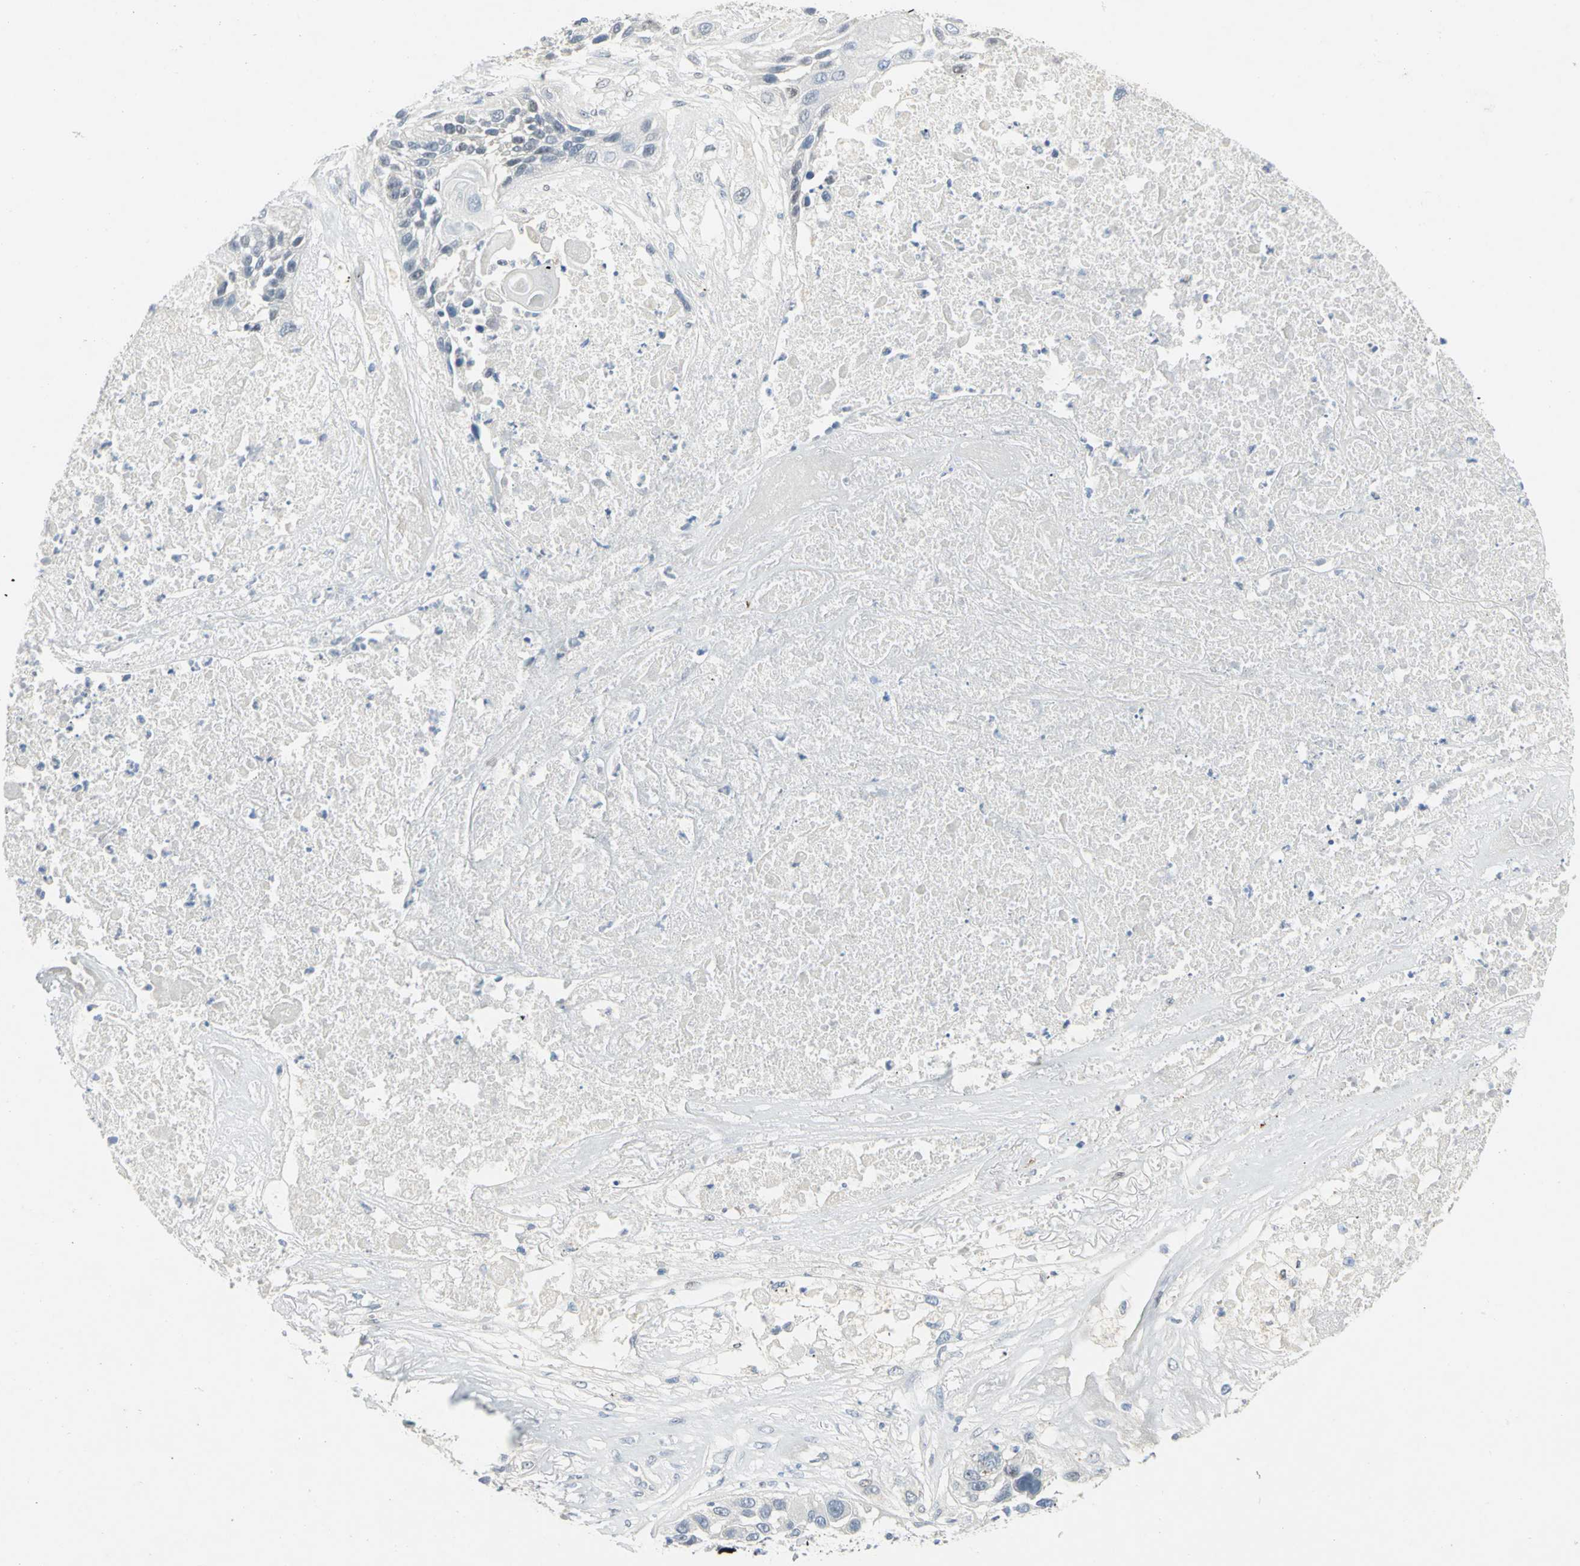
{"staining": {"intensity": "negative", "quantity": "none", "location": "none"}, "tissue": "lung cancer", "cell_type": "Tumor cells", "image_type": "cancer", "snomed": [{"axis": "morphology", "description": "Squamous cell carcinoma, NOS"}, {"axis": "topography", "description": "Lung"}], "caption": "A high-resolution photomicrograph shows immunohistochemistry (IHC) staining of lung cancer (squamous cell carcinoma), which demonstrates no significant expression in tumor cells.", "gene": "NAB2", "patient": {"sex": "male", "age": 71}}